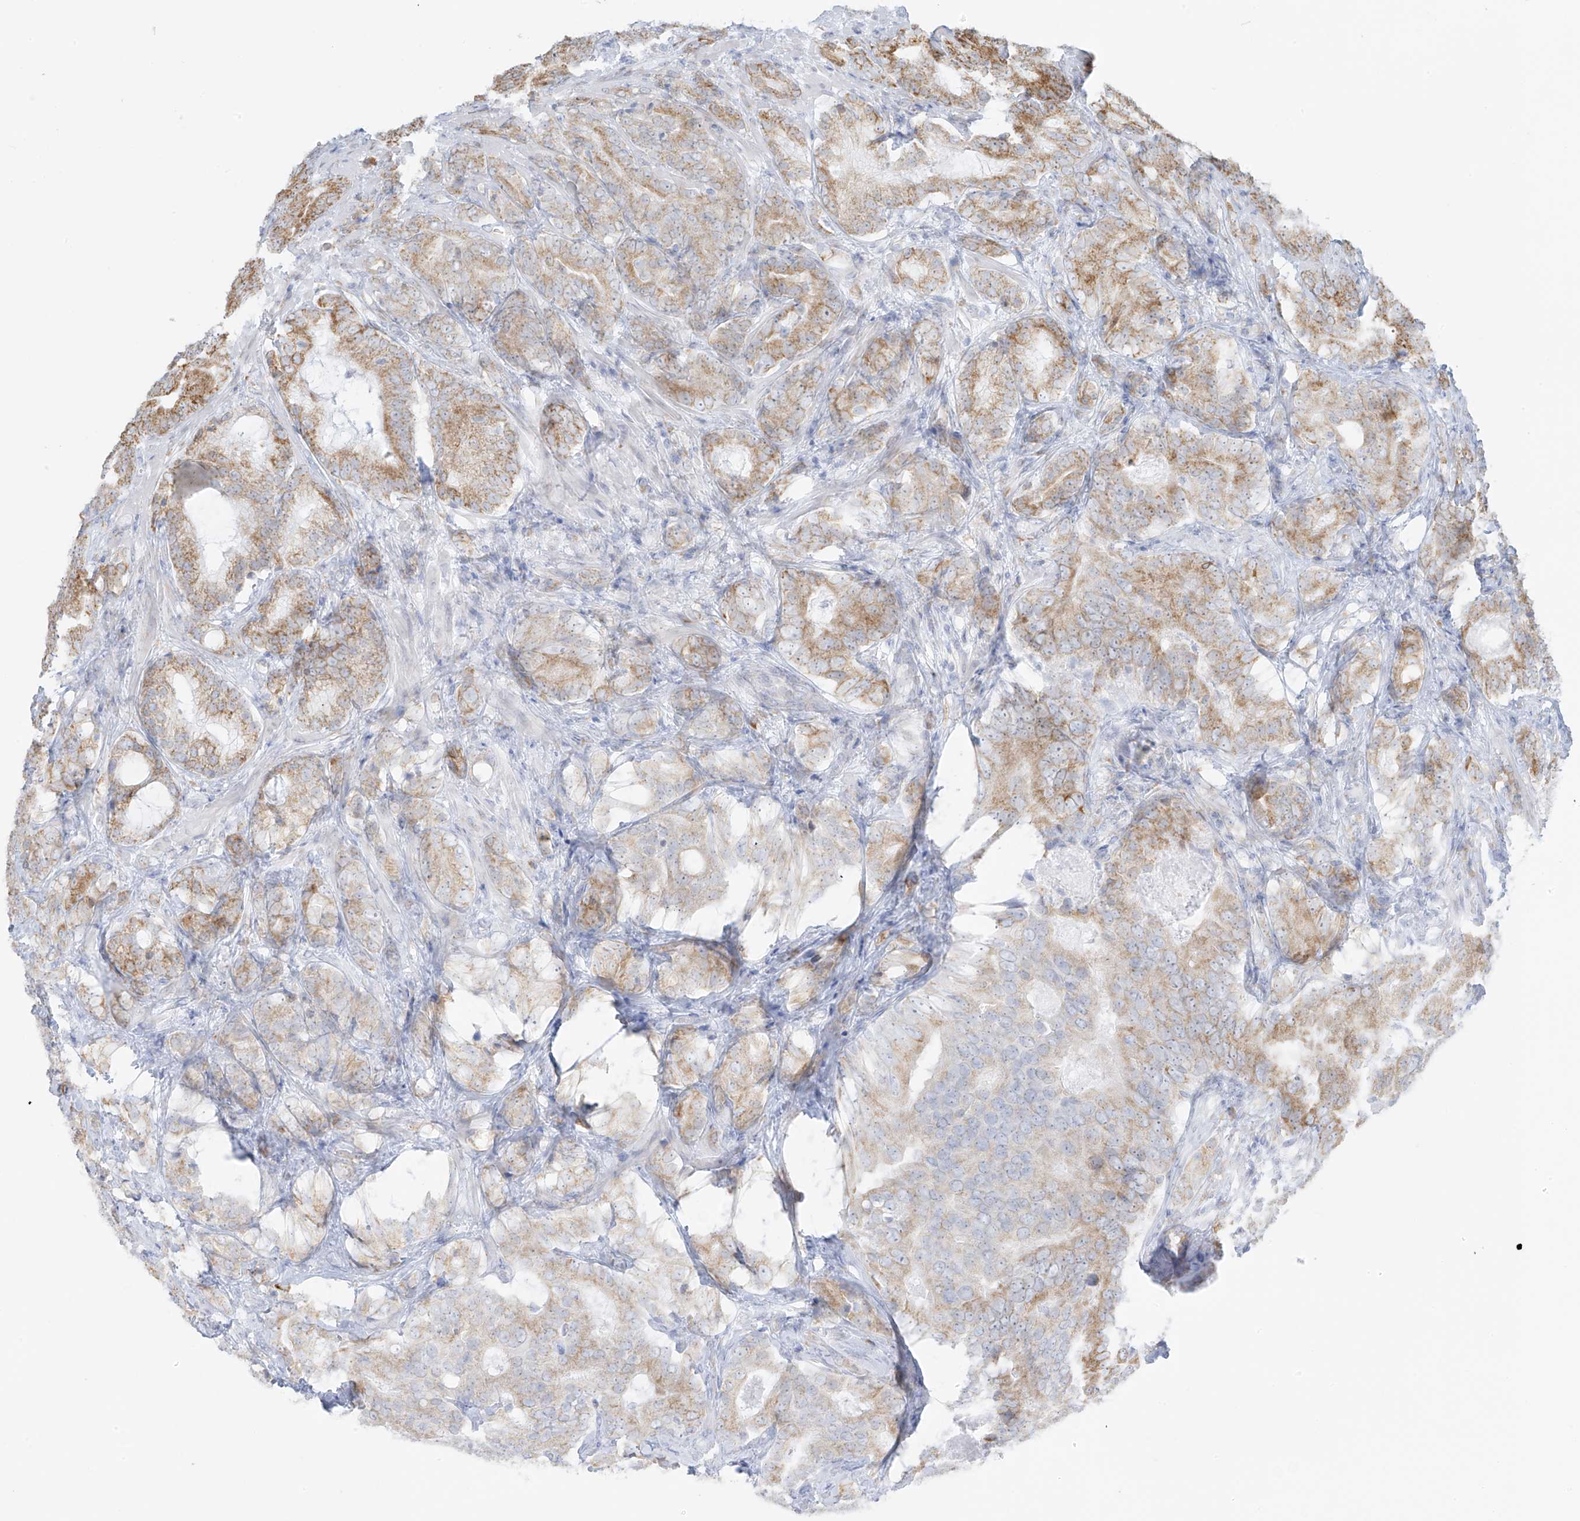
{"staining": {"intensity": "moderate", "quantity": ">75%", "location": "cytoplasmic/membranous"}, "tissue": "prostate cancer", "cell_type": "Tumor cells", "image_type": "cancer", "snomed": [{"axis": "morphology", "description": "Adenocarcinoma, High grade"}, {"axis": "topography", "description": "Prostate"}], "caption": "Prostate cancer stained with immunohistochemistry exhibits moderate cytoplasmic/membranous staining in about >75% of tumor cells.", "gene": "LRRC59", "patient": {"sex": "male", "age": 66}}